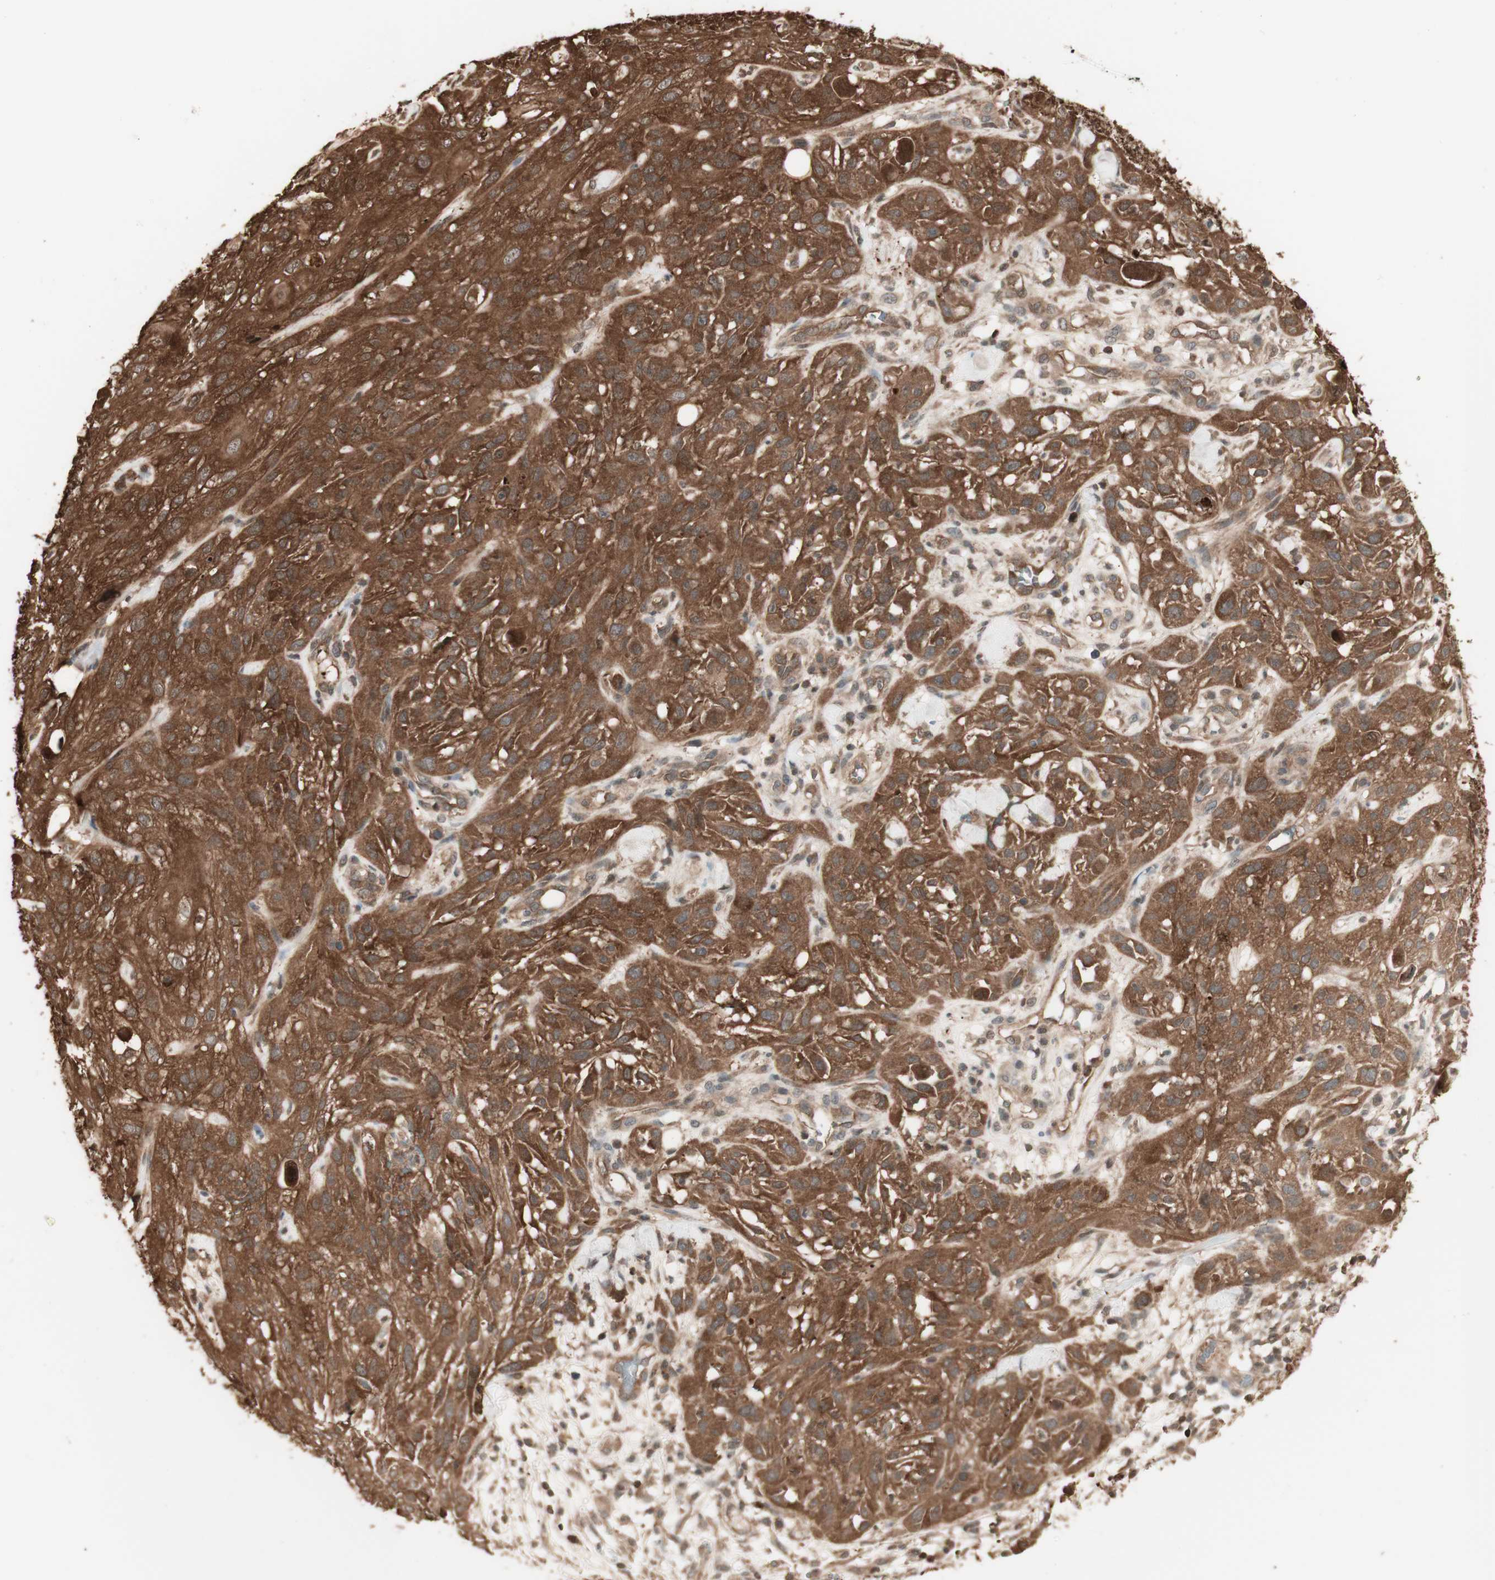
{"staining": {"intensity": "strong", "quantity": ">75%", "location": "cytoplasmic/membranous,nuclear"}, "tissue": "skin cancer", "cell_type": "Tumor cells", "image_type": "cancer", "snomed": [{"axis": "morphology", "description": "Squamous cell carcinoma, NOS"}, {"axis": "topography", "description": "Skin"}], "caption": "An image of skin squamous cell carcinoma stained for a protein displays strong cytoplasmic/membranous and nuclear brown staining in tumor cells.", "gene": "YWHAB", "patient": {"sex": "male", "age": 75}}